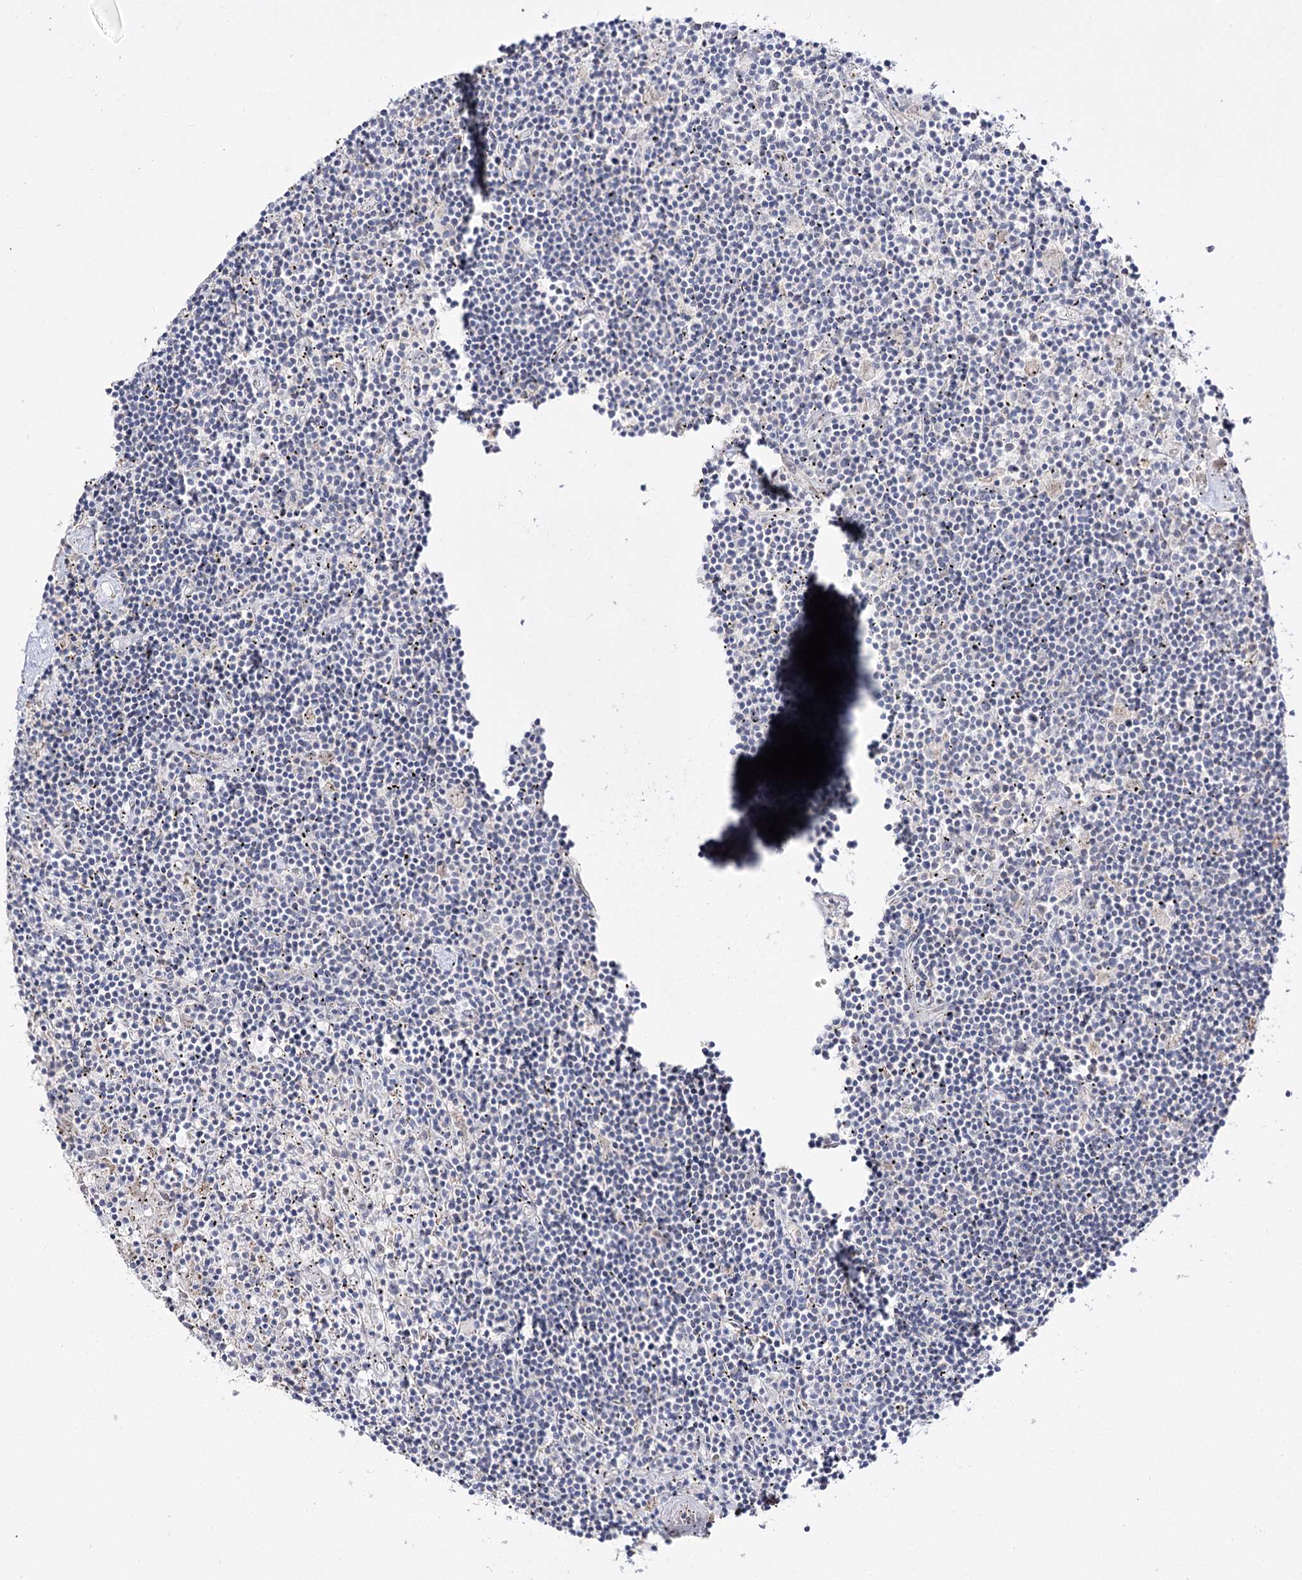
{"staining": {"intensity": "negative", "quantity": "none", "location": "none"}, "tissue": "lymphoma", "cell_type": "Tumor cells", "image_type": "cancer", "snomed": [{"axis": "morphology", "description": "Malignant lymphoma, non-Hodgkin's type, Low grade"}, {"axis": "topography", "description": "Spleen"}], "caption": "A high-resolution micrograph shows immunohistochemistry (IHC) staining of lymphoma, which exhibits no significant positivity in tumor cells.", "gene": "C11orf80", "patient": {"sex": "male", "age": 76}}